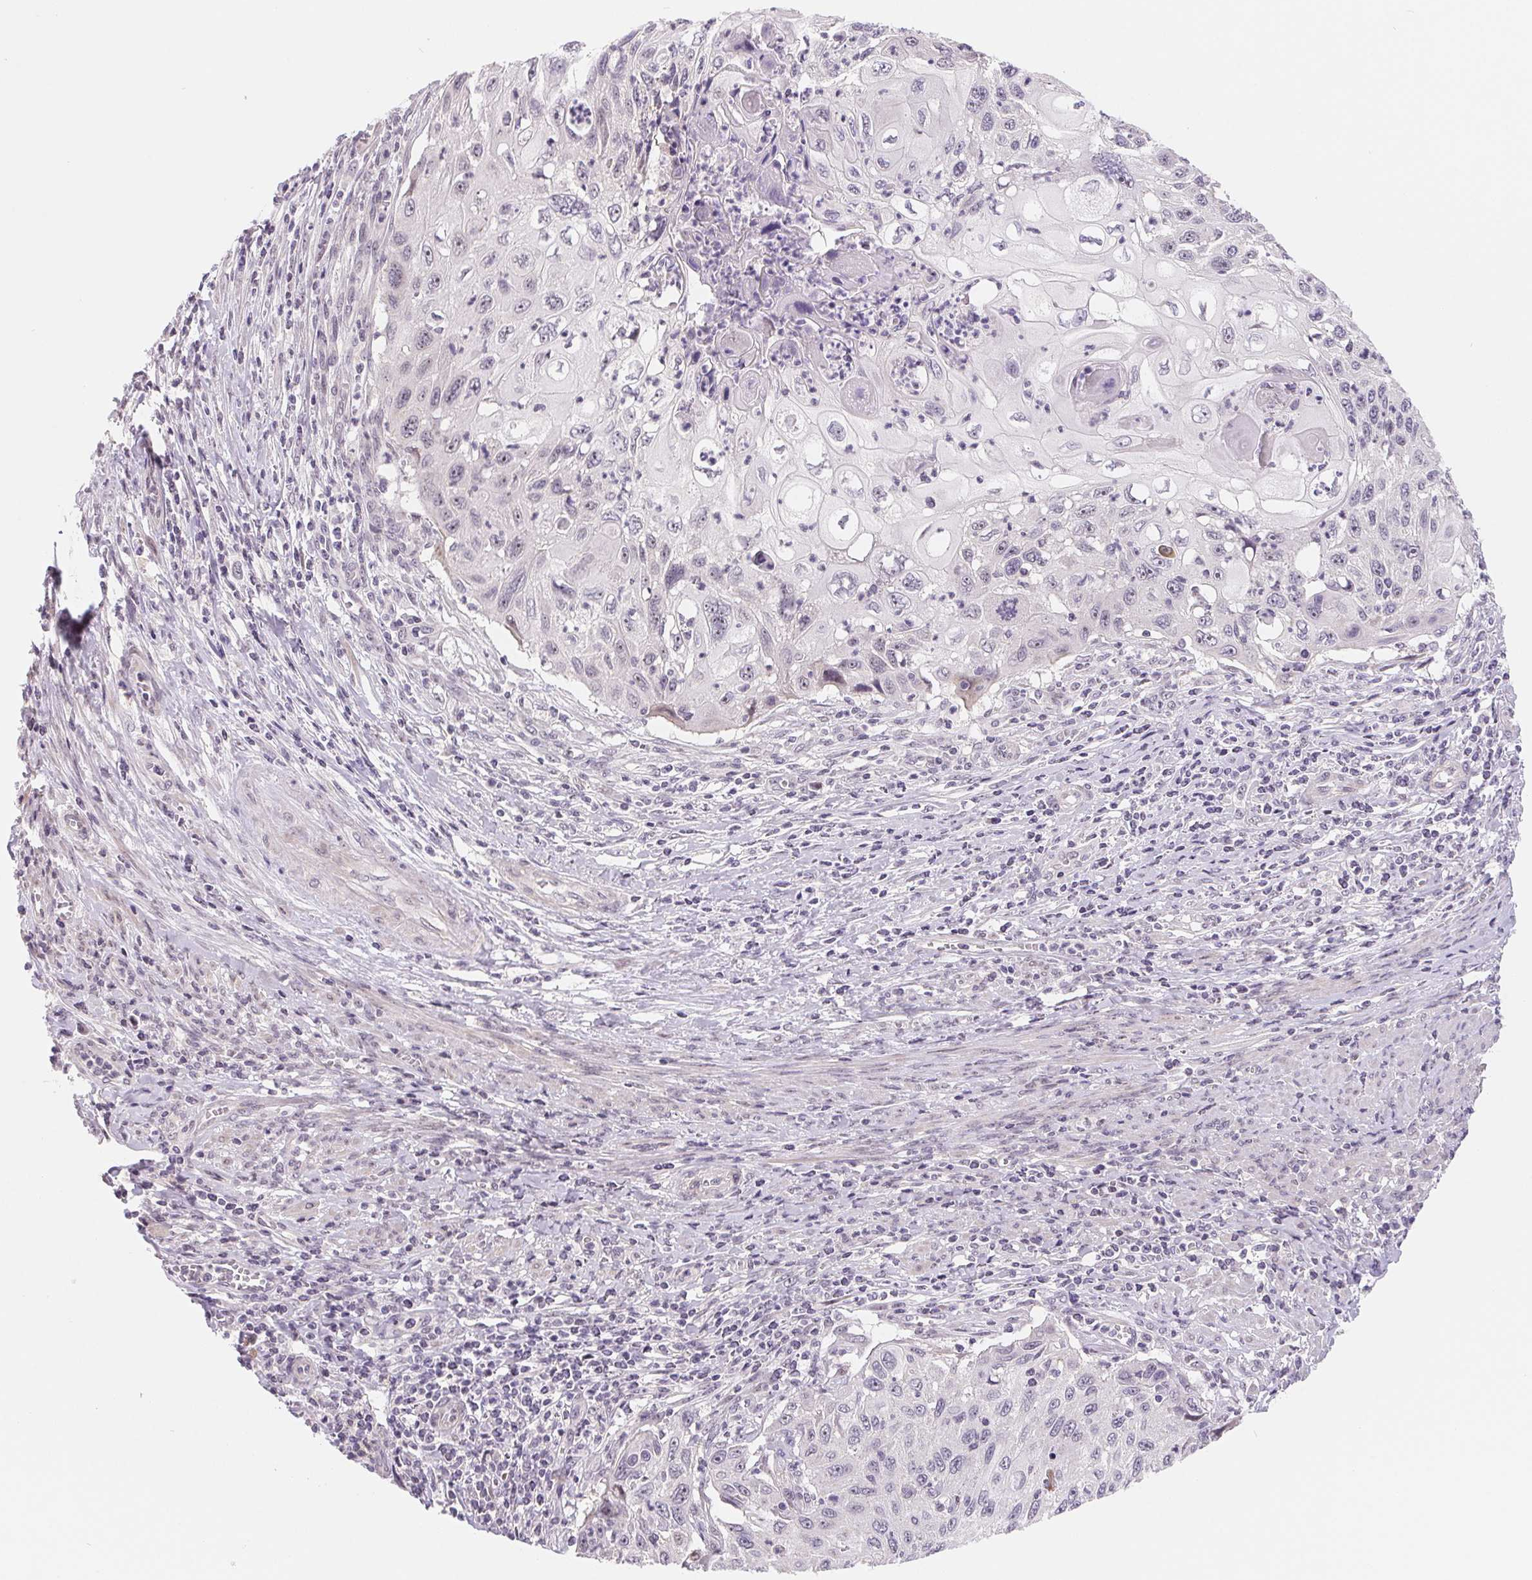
{"staining": {"intensity": "negative", "quantity": "none", "location": "none"}, "tissue": "cervical cancer", "cell_type": "Tumor cells", "image_type": "cancer", "snomed": [{"axis": "morphology", "description": "Squamous cell carcinoma, NOS"}, {"axis": "topography", "description": "Cervix"}], "caption": "Image shows no protein staining in tumor cells of cervical squamous cell carcinoma tissue. (Brightfield microscopy of DAB immunohistochemistry at high magnification).", "gene": "LCA5L", "patient": {"sex": "female", "age": 70}}